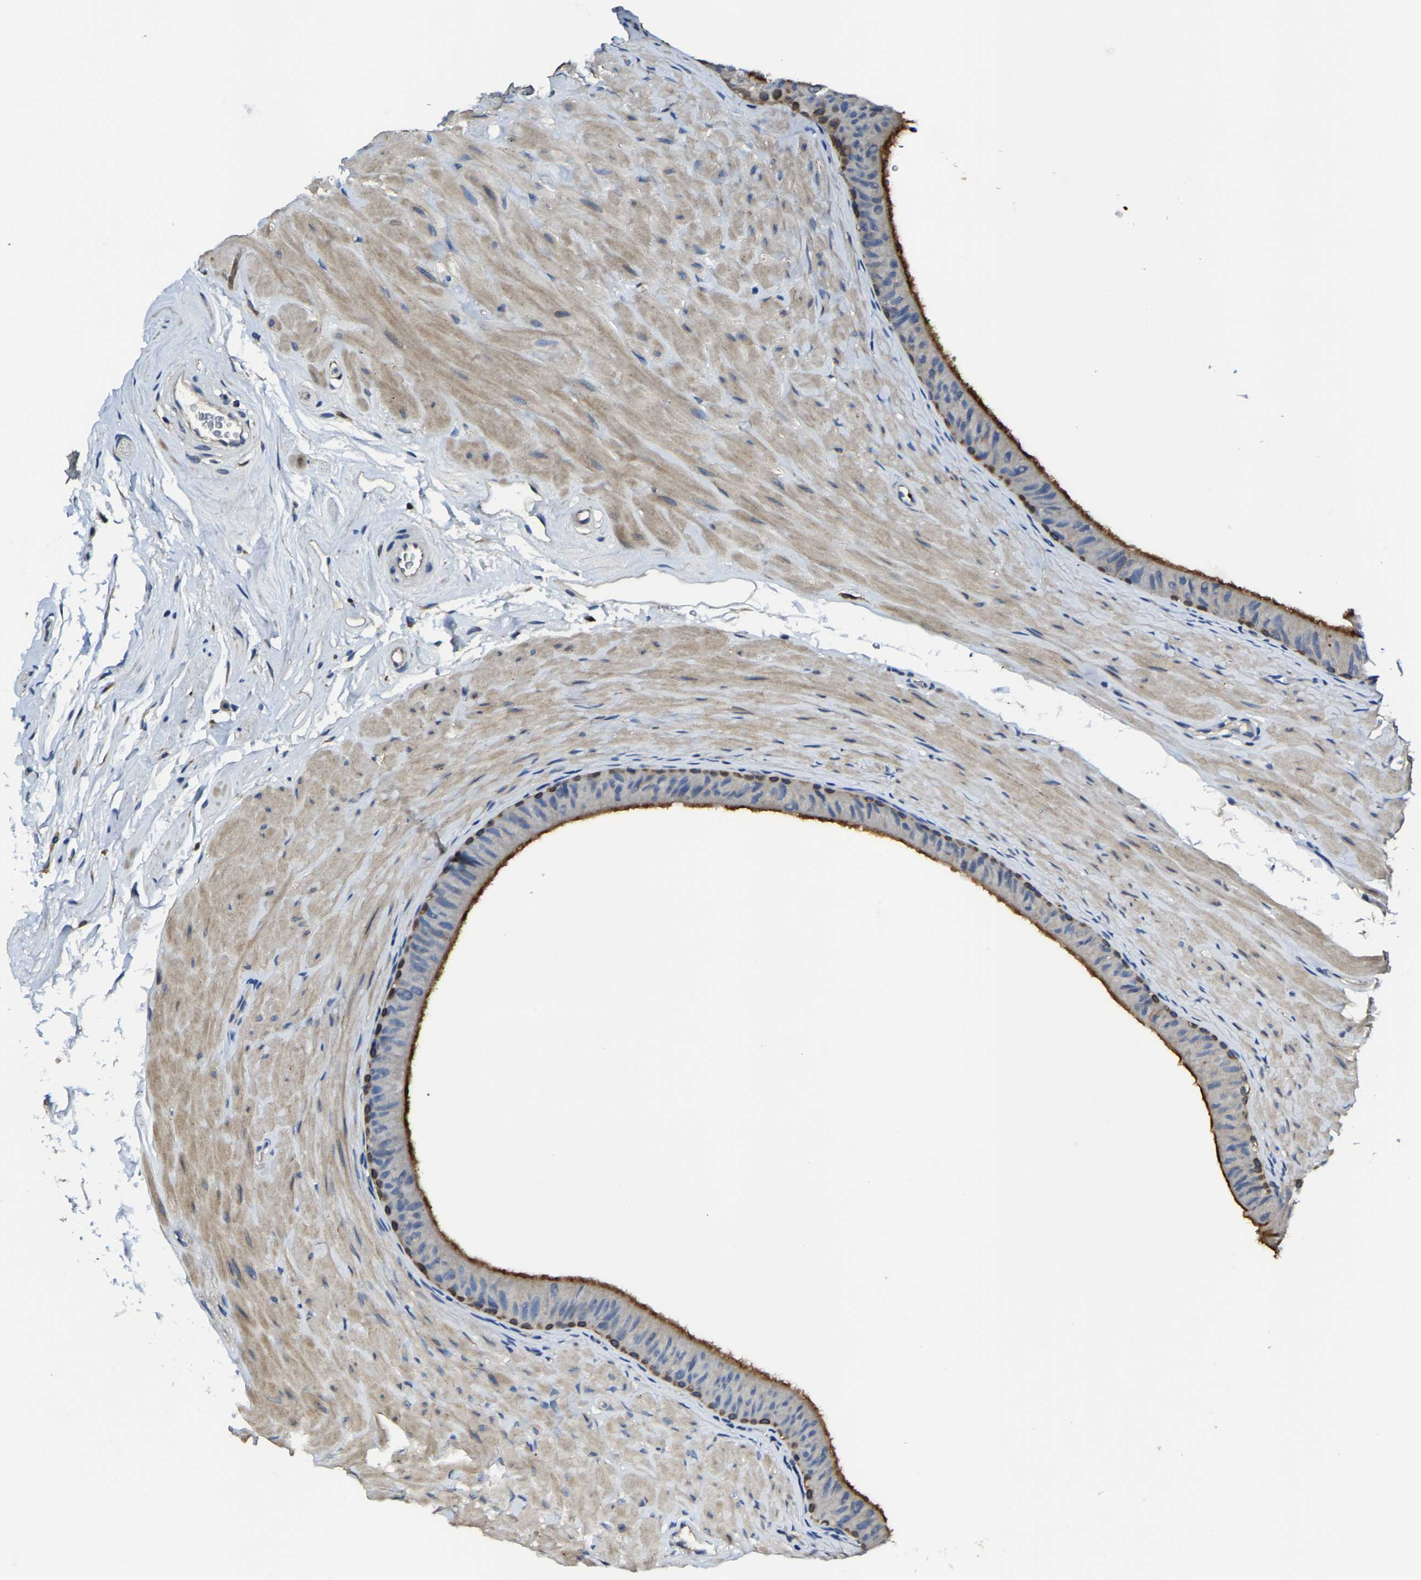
{"staining": {"intensity": "moderate", "quantity": "25%-75%", "location": "cytoplasmic/membranous"}, "tissue": "epididymis", "cell_type": "Glandular cells", "image_type": "normal", "snomed": [{"axis": "morphology", "description": "Normal tissue, NOS"}, {"axis": "topography", "description": "Epididymis"}], "caption": "Protein staining shows moderate cytoplasmic/membranous staining in approximately 25%-75% of glandular cells in benign epididymis. (Brightfield microscopy of DAB IHC at high magnification).", "gene": "TRAF6", "patient": {"sex": "male", "age": 34}}